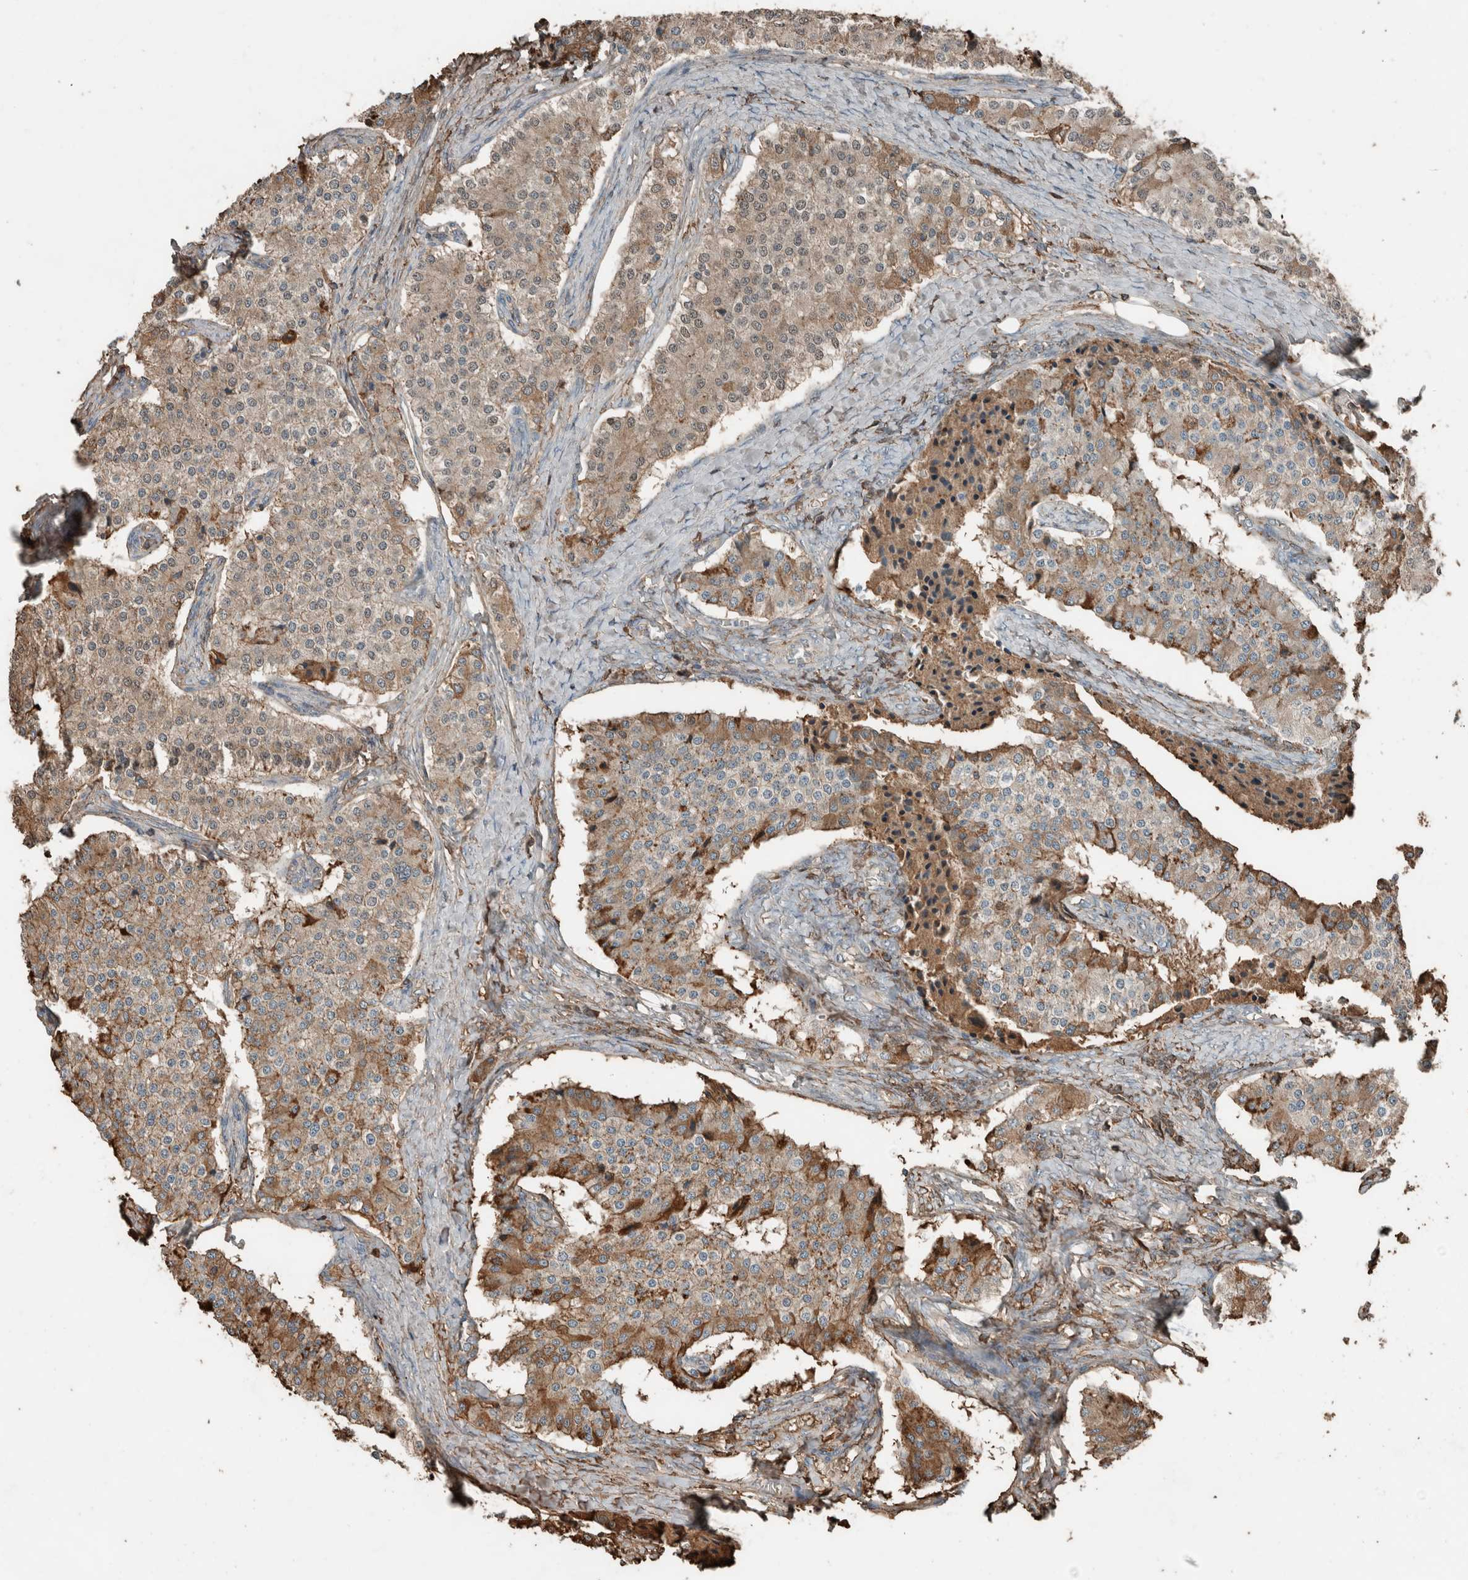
{"staining": {"intensity": "moderate", "quantity": ">75%", "location": "cytoplasmic/membranous"}, "tissue": "carcinoid", "cell_type": "Tumor cells", "image_type": "cancer", "snomed": [{"axis": "morphology", "description": "Carcinoid, malignant, NOS"}, {"axis": "topography", "description": "Colon"}], "caption": "Immunohistochemistry staining of malignant carcinoid, which demonstrates medium levels of moderate cytoplasmic/membranous expression in about >75% of tumor cells indicating moderate cytoplasmic/membranous protein positivity. The staining was performed using DAB (3,3'-diaminobenzidine) (brown) for protein detection and nuclei were counterstained in hematoxylin (blue).", "gene": "USP34", "patient": {"sex": "female", "age": 52}}